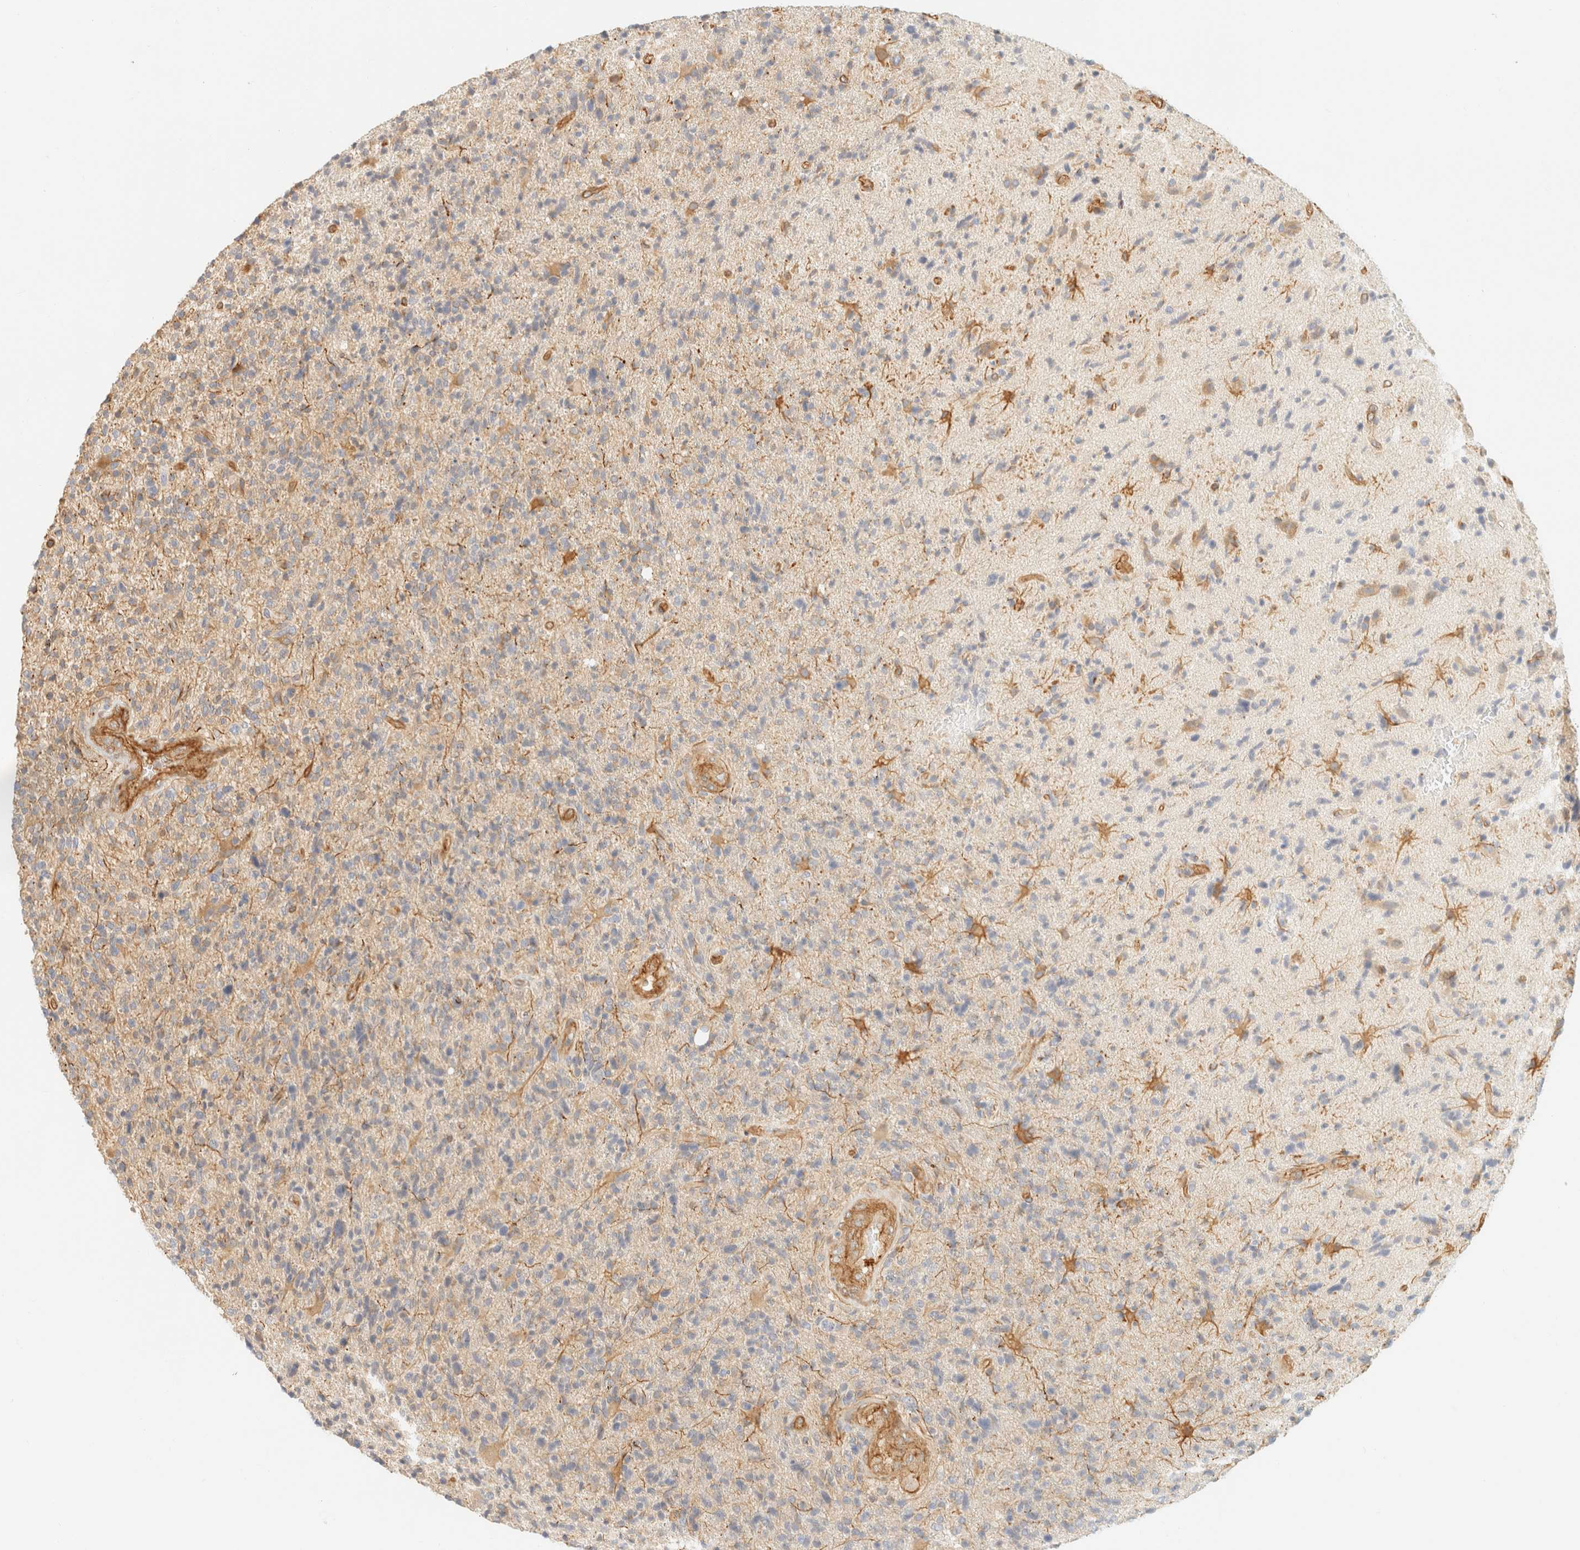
{"staining": {"intensity": "weak", "quantity": "<25%", "location": "cytoplasmic/membranous"}, "tissue": "glioma", "cell_type": "Tumor cells", "image_type": "cancer", "snomed": [{"axis": "morphology", "description": "Glioma, malignant, High grade"}, {"axis": "topography", "description": "Brain"}], "caption": "Immunohistochemical staining of human glioma demonstrates no significant expression in tumor cells. The staining was performed using DAB (3,3'-diaminobenzidine) to visualize the protein expression in brown, while the nuclei were stained in blue with hematoxylin (Magnification: 20x).", "gene": "OTOP2", "patient": {"sex": "male", "age": 72}}